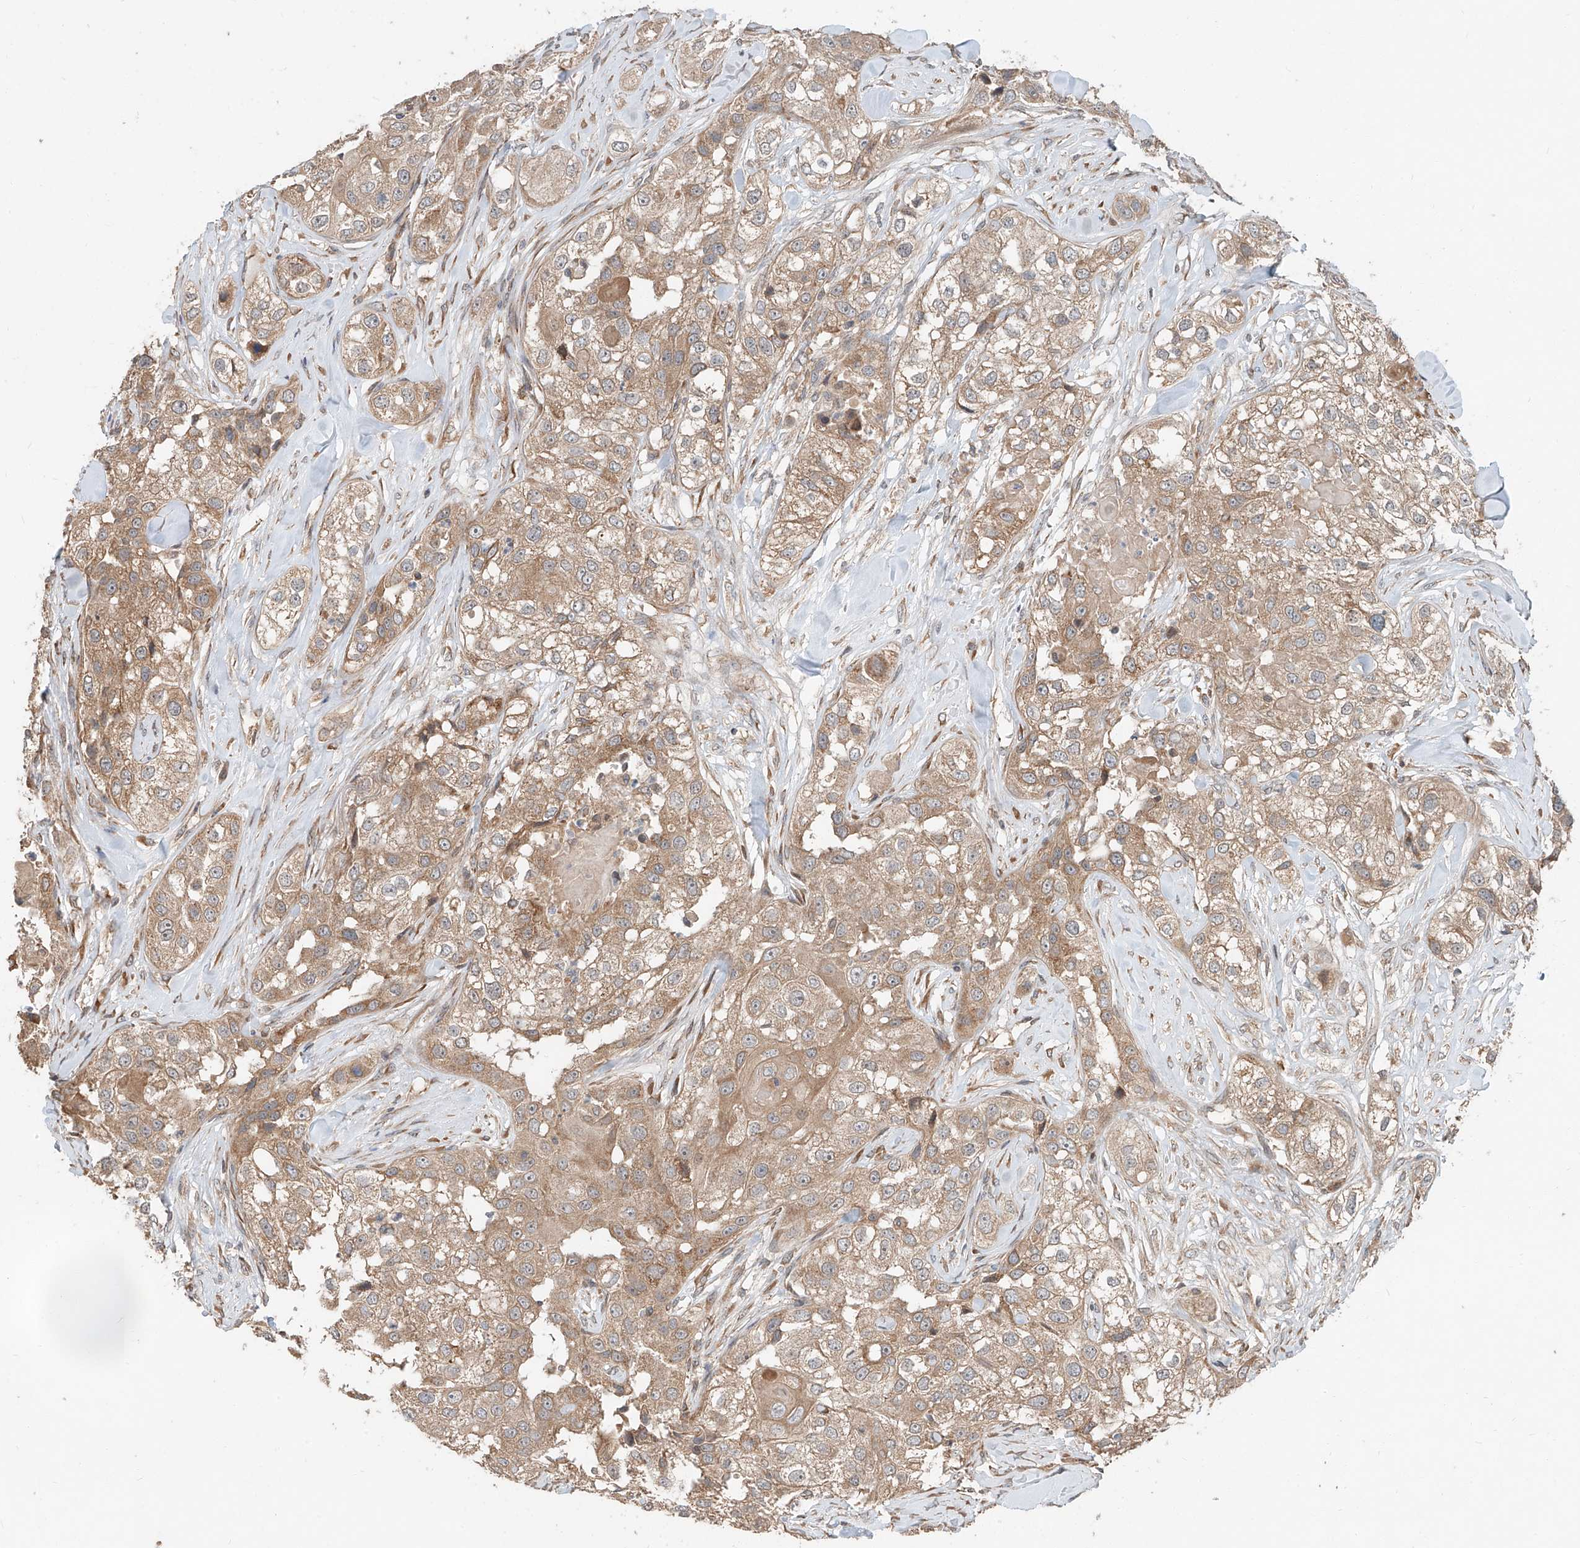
{"staining": {"intensity": "moderate", "quantity": ">75%", "location": "cytoplasmic/membranous"}, "tissue": "head and neck cancer", "cell_type": "Tumor cells", "image_type": "cancer", "snomed": [{"axis": "morphology", "description": "Normal tissue, NOS"}, {"axis": "morphology", "description": "Squamous cell carcinoma, NOS"}, {"axis": "topography", "description": "Skeletal muscle"}, {"axis": "topography", "description": "Head-Neck"}], "caption": "Protein staining of squamous cell carcinoma (head and neck) tissue demonstrates moderate cytoplasmic/membranous positivity in about >75% of tumor cells. (DAB = brown stain, brightfield microscopy at high magnification).", "gene": "STX19", "patient": {"sex": "male", "age": 51}}